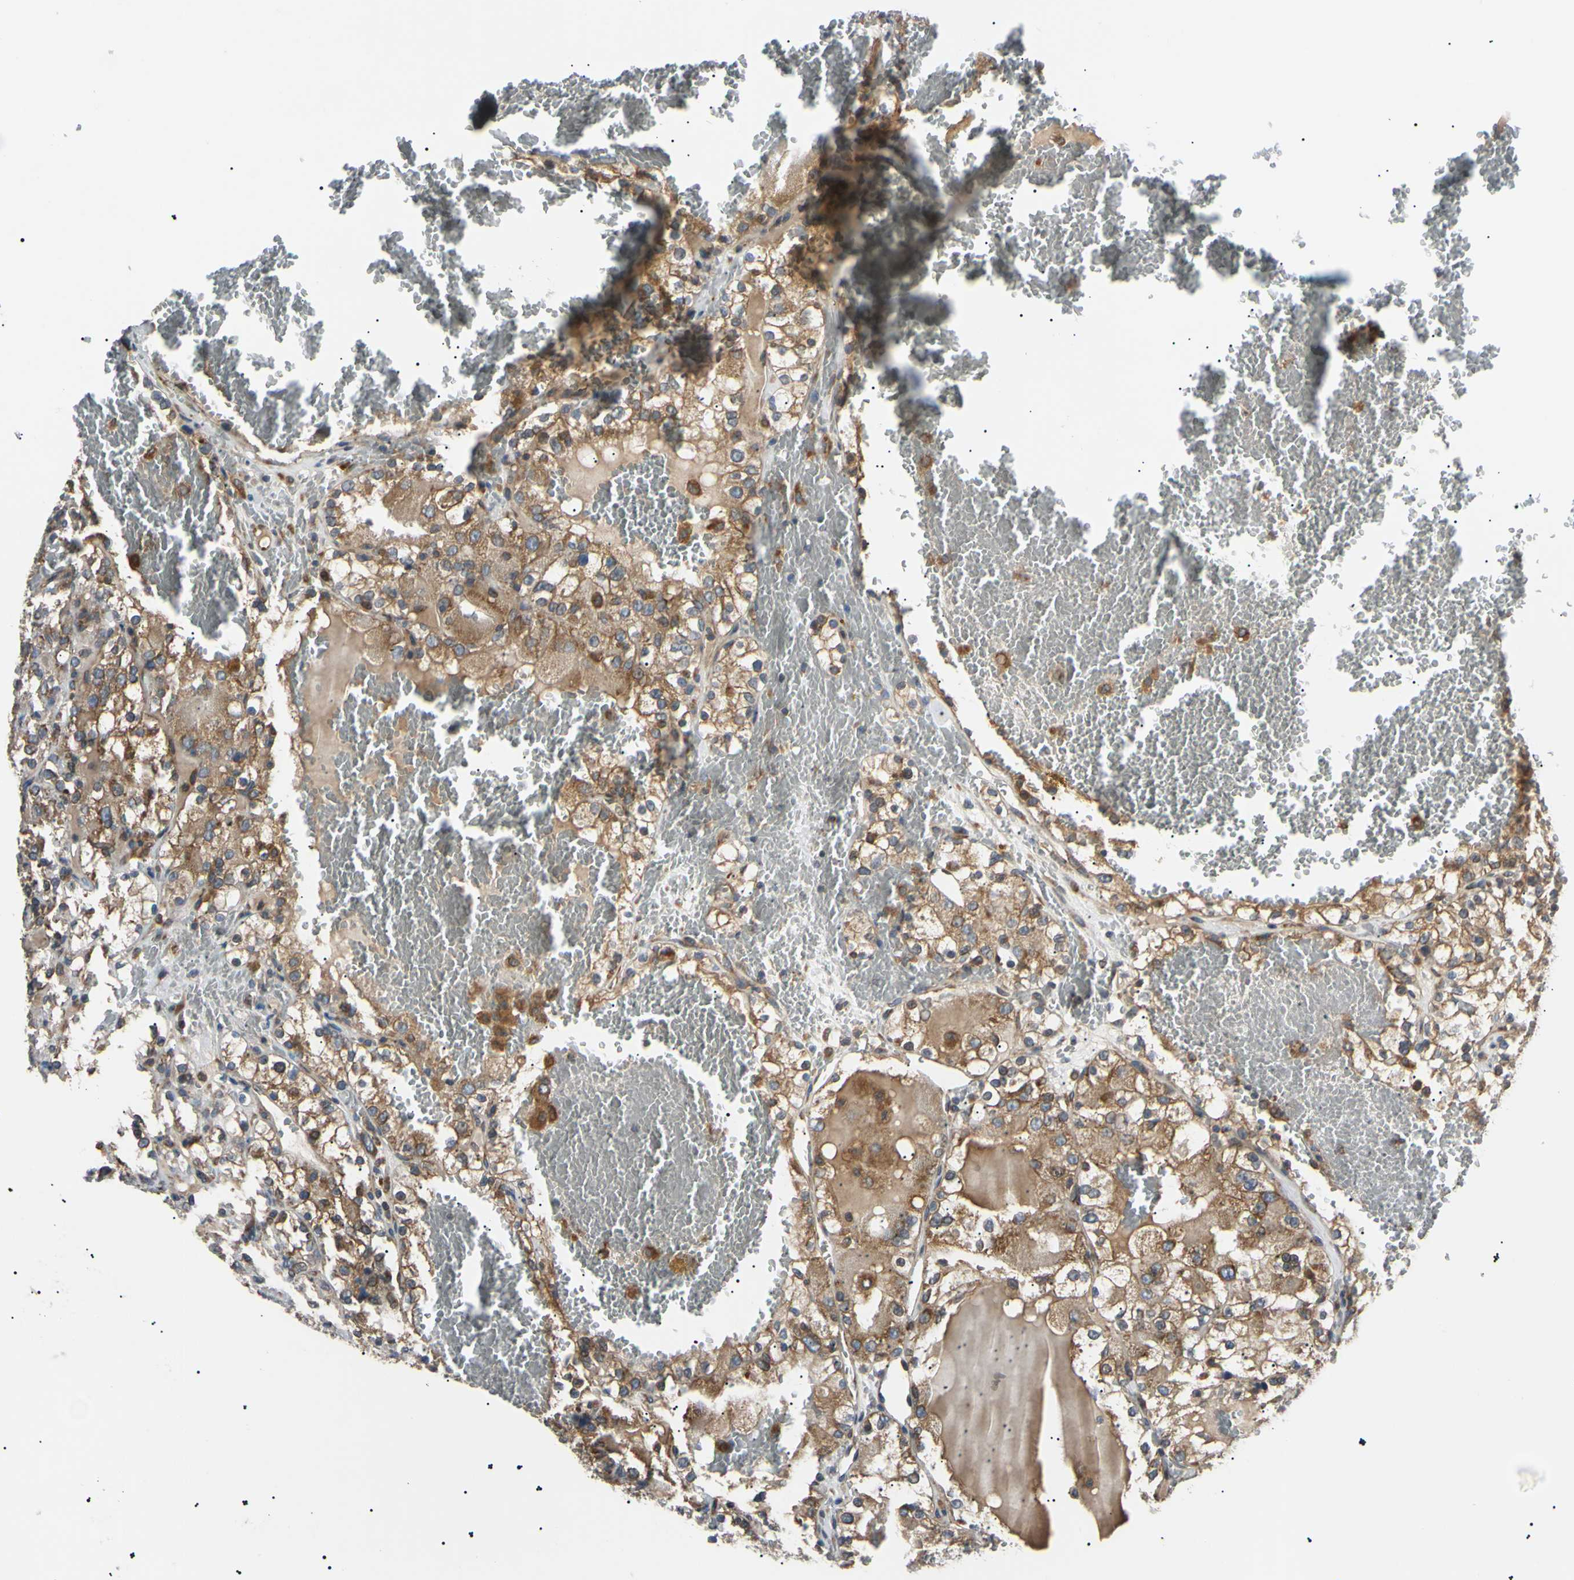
{"staining": {"intensity": "strong", "quantity": ">75%", "location": "cytoplasmic/membranous"}, "tissue": "renal cancer", "cell_type": "Tumor cells", "image_type": "cancer", "snomed": [{"axis": "morphology", "description": "Normal tissue, NOS"}, {"axis": "morphology", "description": "Adenocarcinoma, NOS"}, {"axis": "topography", "description": "Kidney"}], "caption": "This is an image of IHC staining of renal adenocarcinoma, which shows strong staining in the cytoplasmic/membranous of tumor cells.", "gene": "VAPA", "patient": {"sex": "male", "age": 61}}